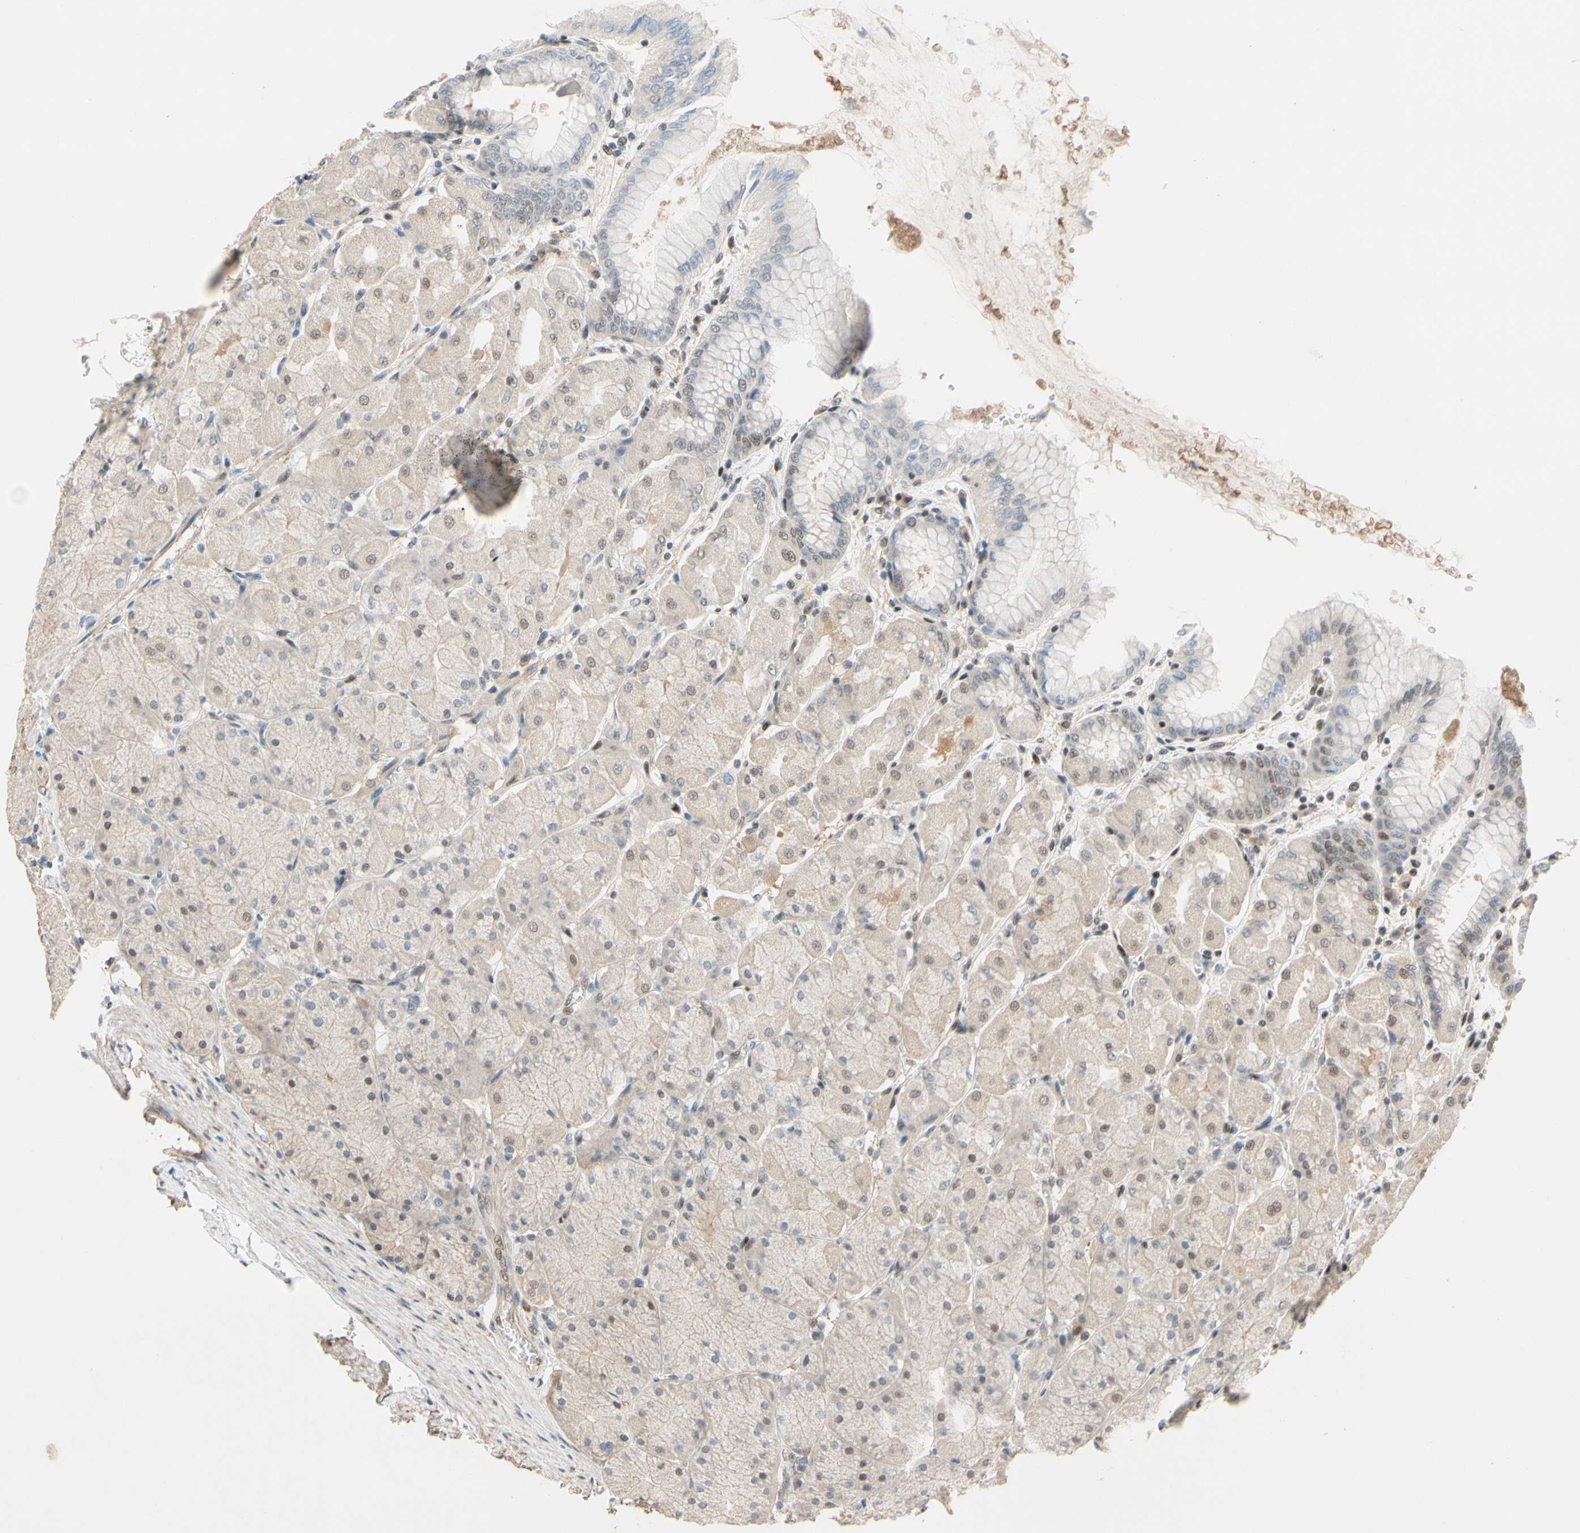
{"staining": {"intensity": "moderate", "quantity": "25%-75%", "location": "cytoplasmic/membranous,nuclear"}, "tissue": "stomach", "cell_type": "Glandular cells", "image_type": "normal", "snomed": [{"axis": "morphology", "description": "Normal tissue, NOS"}, {"axis": "topography", "description": "Stomach, upper"}], "caption": "Immunohistochemistry (DAB) staining of benign stomach reveals moderate cytoplasmic/membranous,nuclear protein staining in about 25%-75% of glandular cells.", "gene": "TAF4", "patient": {"sex": "female", "age": 56}}